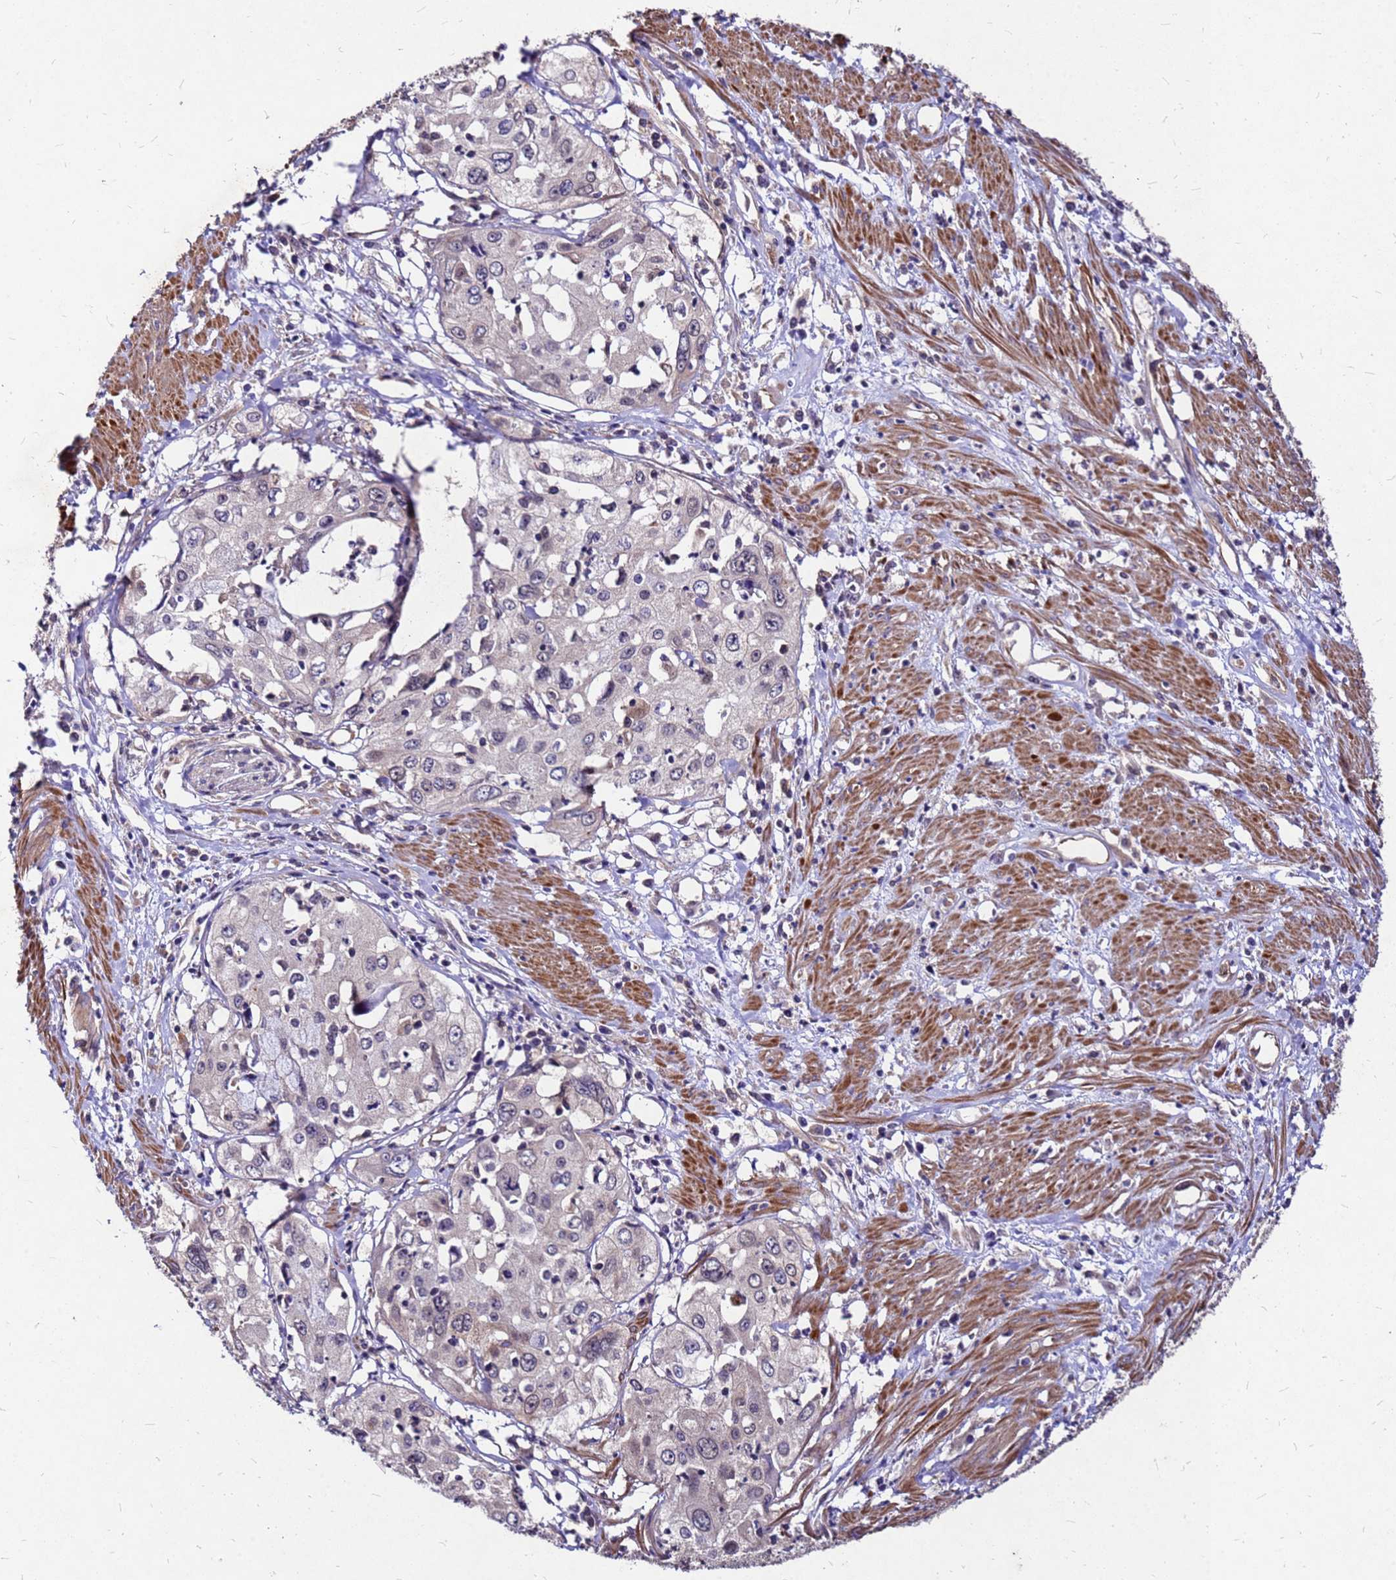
{"staining": {"intensity": "negative", "quantity": "none", "location": "none"}, "tissue": "cervical cancer", "cell_type": "Tumor cells", "image_type": "cancer", "snomed": [{"axis": "morphology", "description": "Squamous cell carcinoma, NOS"}, {"axis": "topography", "description": "Cervix"}], "caption": "The histopathology image displays no significant staining in tumor cells of cervical cancer. (Immunohistochemistry (ihc), brightfield microscopy, high magnification).", "gene": "DUSP23", "patient": {"sex": "female", "age": 31}}